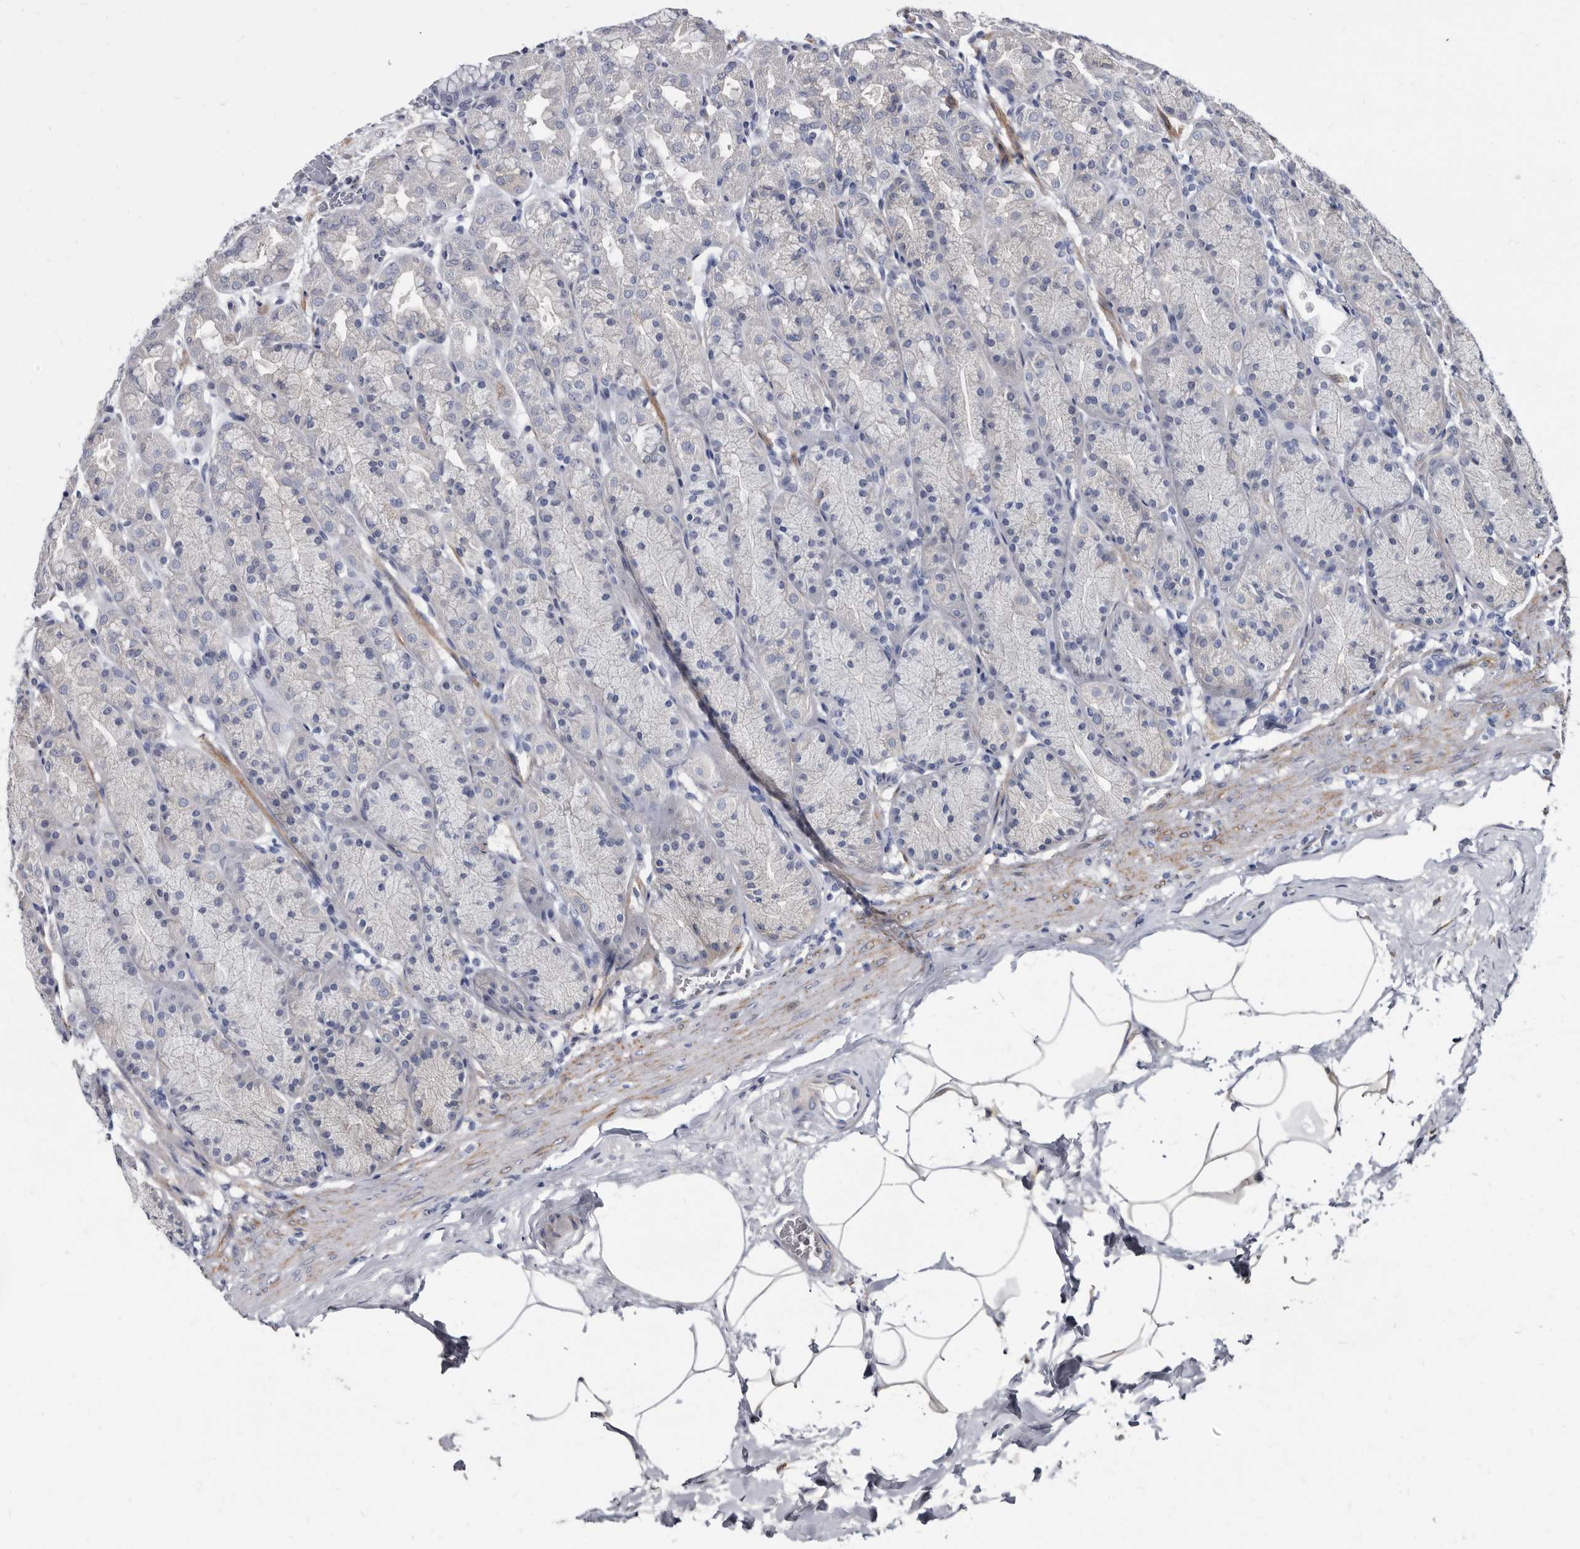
{"staining": {"intensity": "negative", "quantity": "none", "location": "none"}, "tissue": "stomach", "cell_type": "Glandular cells", "image_type": "normal", "snomed": [{"axis": "morphology", "description": "Normal tissue, NOS"}, {"axis": "topography", "description": "Stomach"}], "caption": "The histopathology image displays no significant staining in glandular cells of stomach. (Immunohistochemistry (ihc), brightfield microscopy, high magnification).", "gene": "KCTD20", "patient": {"sex": "male", "age": 42}}